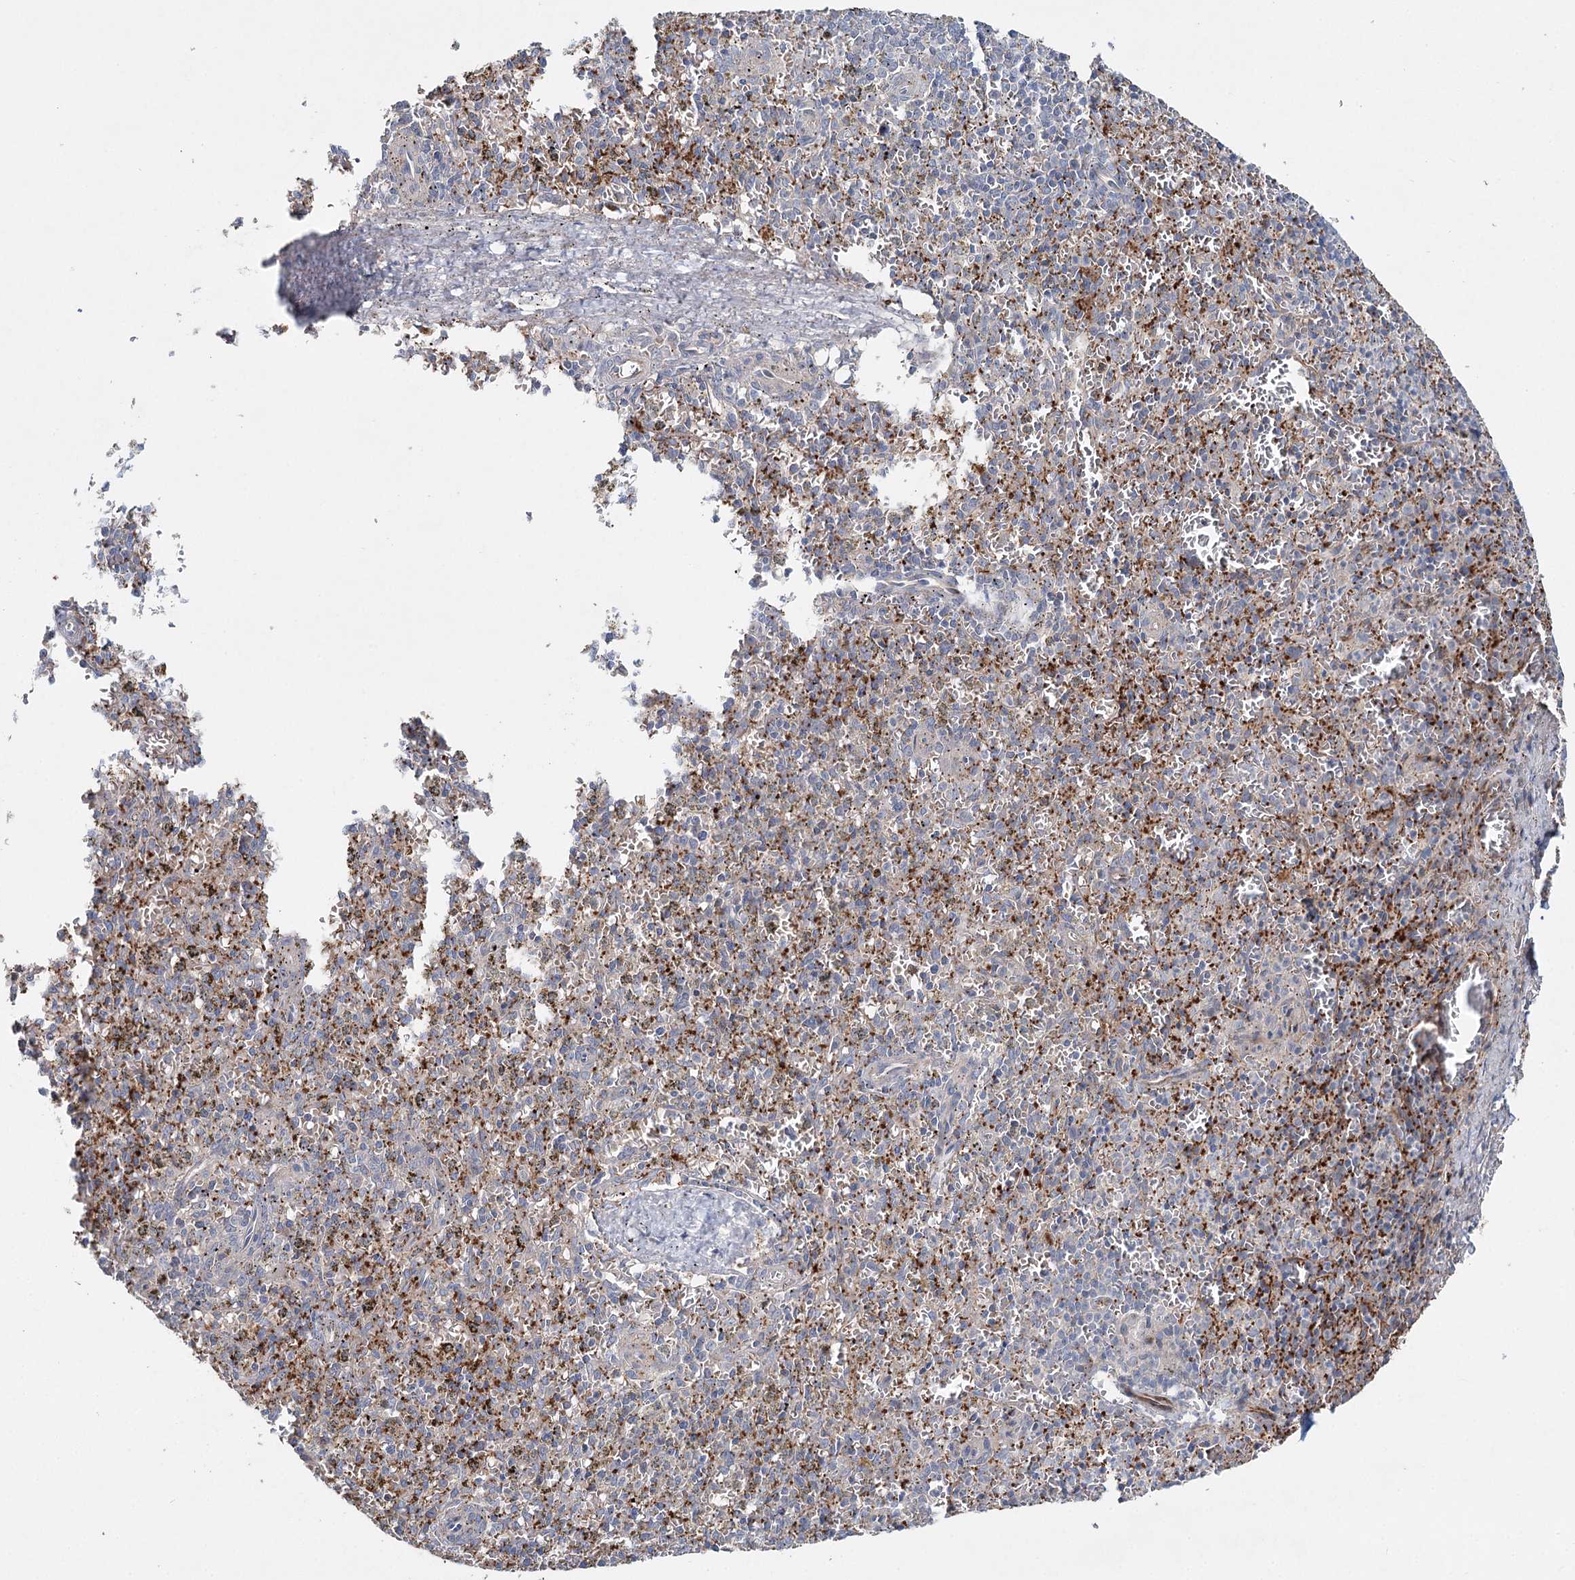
{"staining": {"intensity": "moderate", "quantity": ">75%", "location": "cytoplasmic/membranous"}, "tissue": "spleen", "cell_type": "Cells in red pulp", "image_type": "normal", "snomed": [{"axis": "morphology", "description": "Normal tissue, NOS"}, {"axis": "topography", "description": "Spleen"}], "caption": "Benign spleen demonstrates moderate cytoplasmic/membranous expression in about >75% of cells in red pulp, visualized by immunohistochemistry.", "gene": "ALKBH8", "patient": {"sex": "male", "age": 72}}